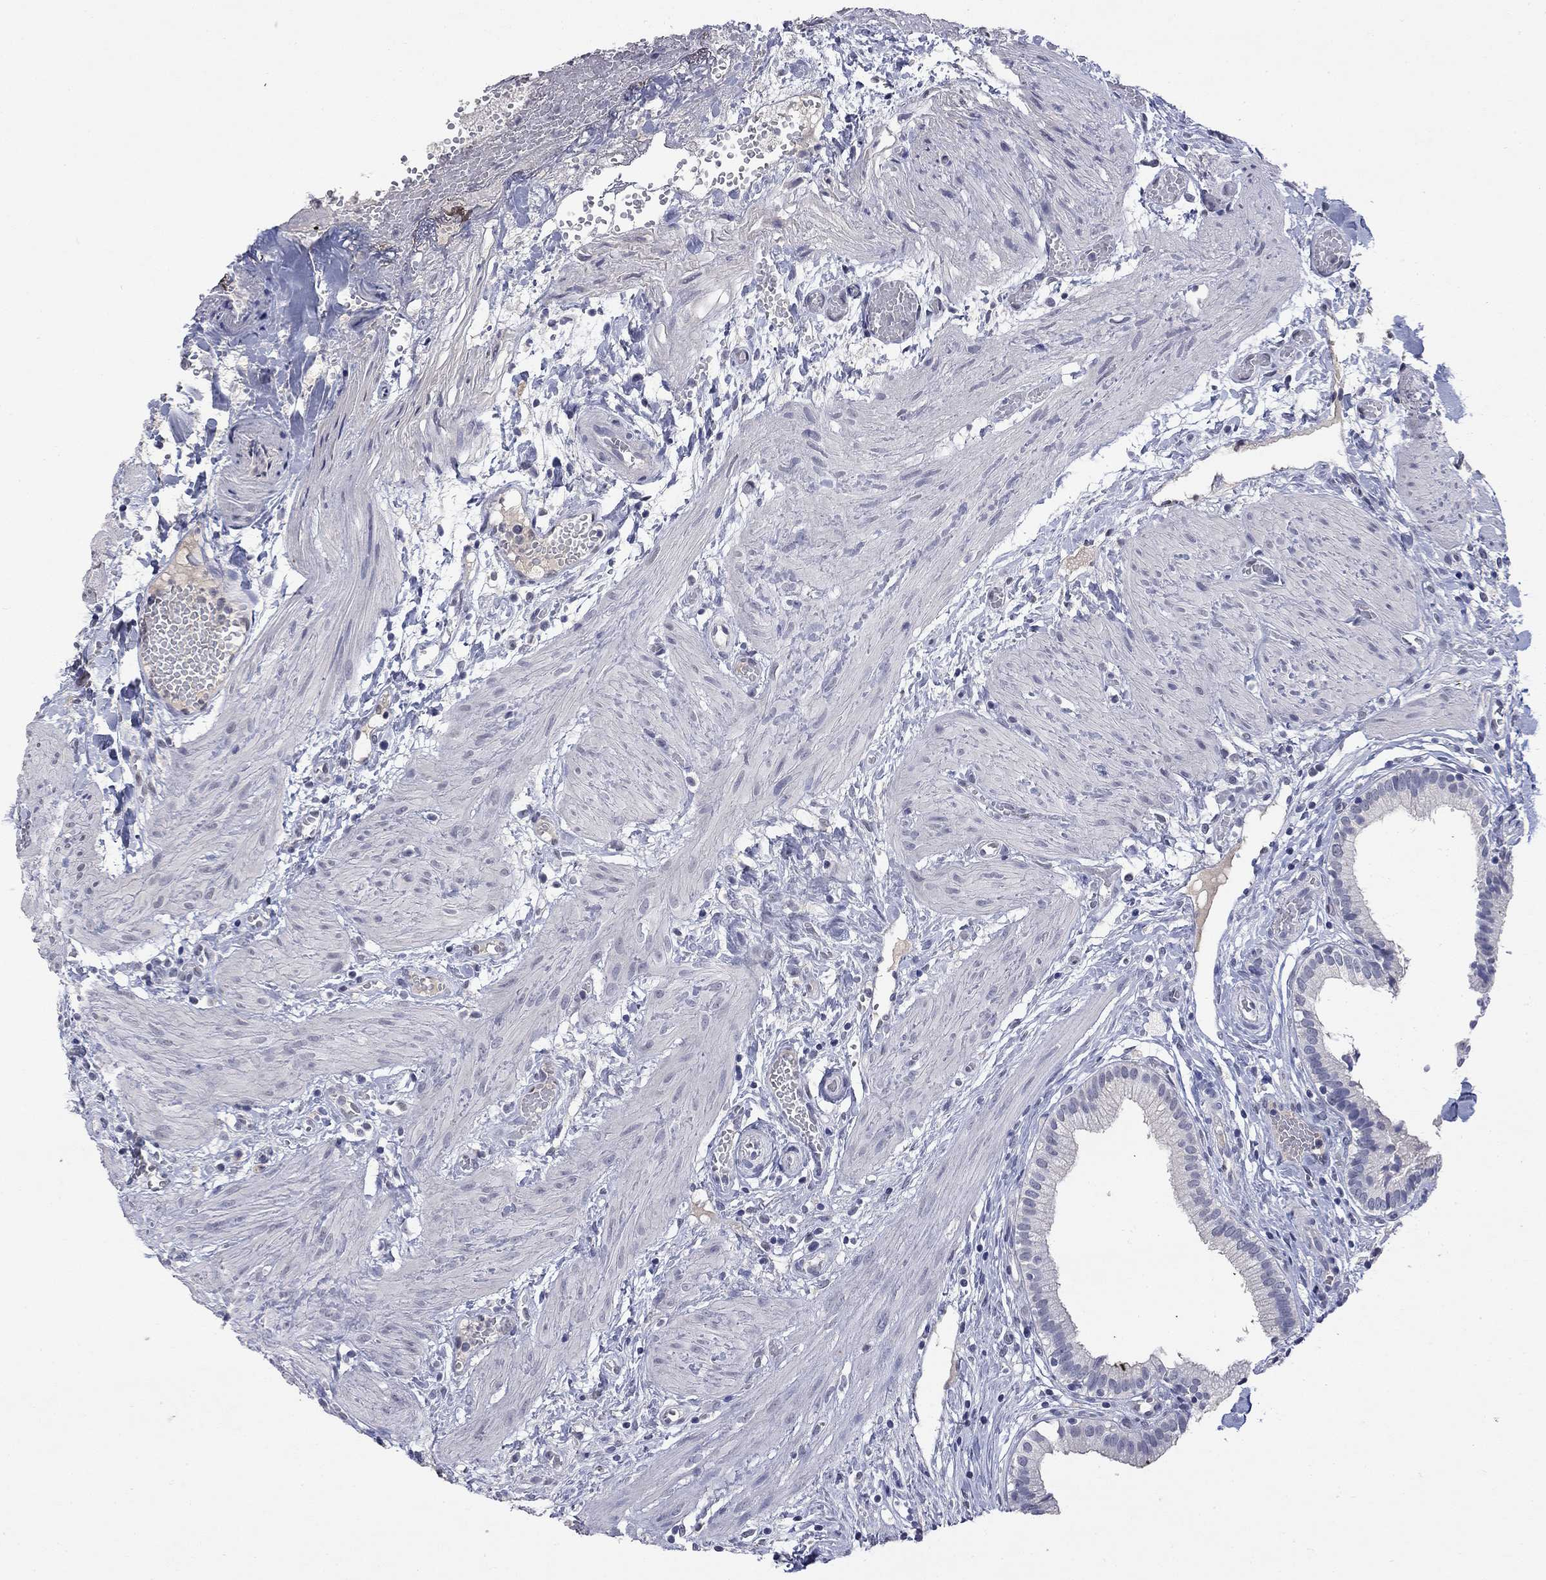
{"staining": {"intensity": "negative", "quantity": "none", "location": "none"}, "tissue": "gallbladder", "cell_type": "Glandular cells", "image_type": "normal", "snomed": [{"axis": "morphology", "description": "Normal tissue, NOS"}, {"axis": "topography", "description": "Gallbladder"}], "caption": "Immunohistochemistry (IHC) photomicrograph of normal gallbladder stained for a protein (brown), which exhibits no positivity in glandular cells.", "gene": "SLC51A", "patient": {"sex": "female", "age": 24}}